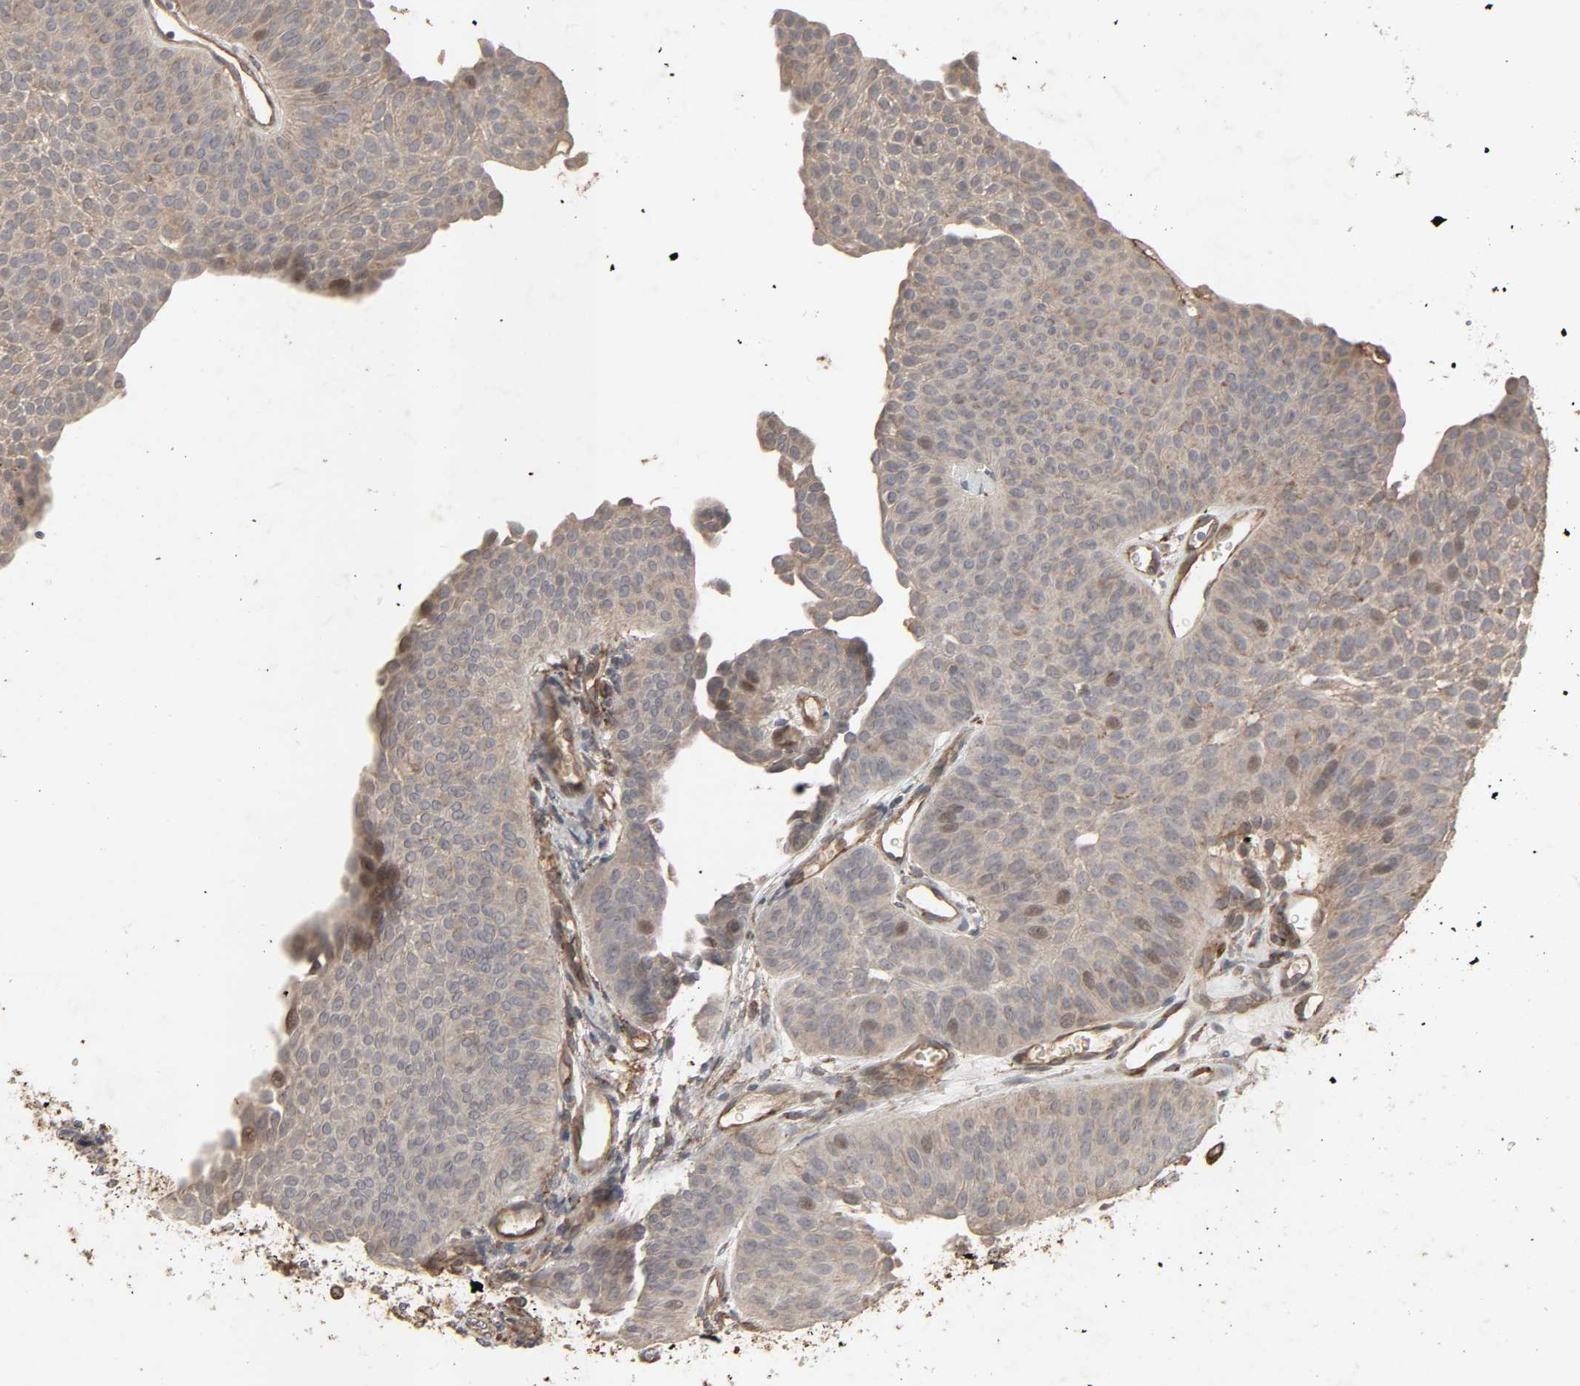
{"staining": {"intensity": "weak", "quantity": ">75%", "location": "cytoplasmic/membranous"}, "tissue": "urothelial cancer", "cell_type": "Tumor cells", "image_type": "cancer", "snomed": [{"axis": "morphology", "description": "Urothelial carcinoma, Low grade"}, {"axis": "topography", "description": "Urinary bladder"}], "caption": "Tumor cells demonstrate low levels of weak cytoplasmic/membranous staining in about >75% of cells in urothelial carcinoma (low-grade).", "gene": "ADCY4", "patient": {"sex": "female", "age": 60}}